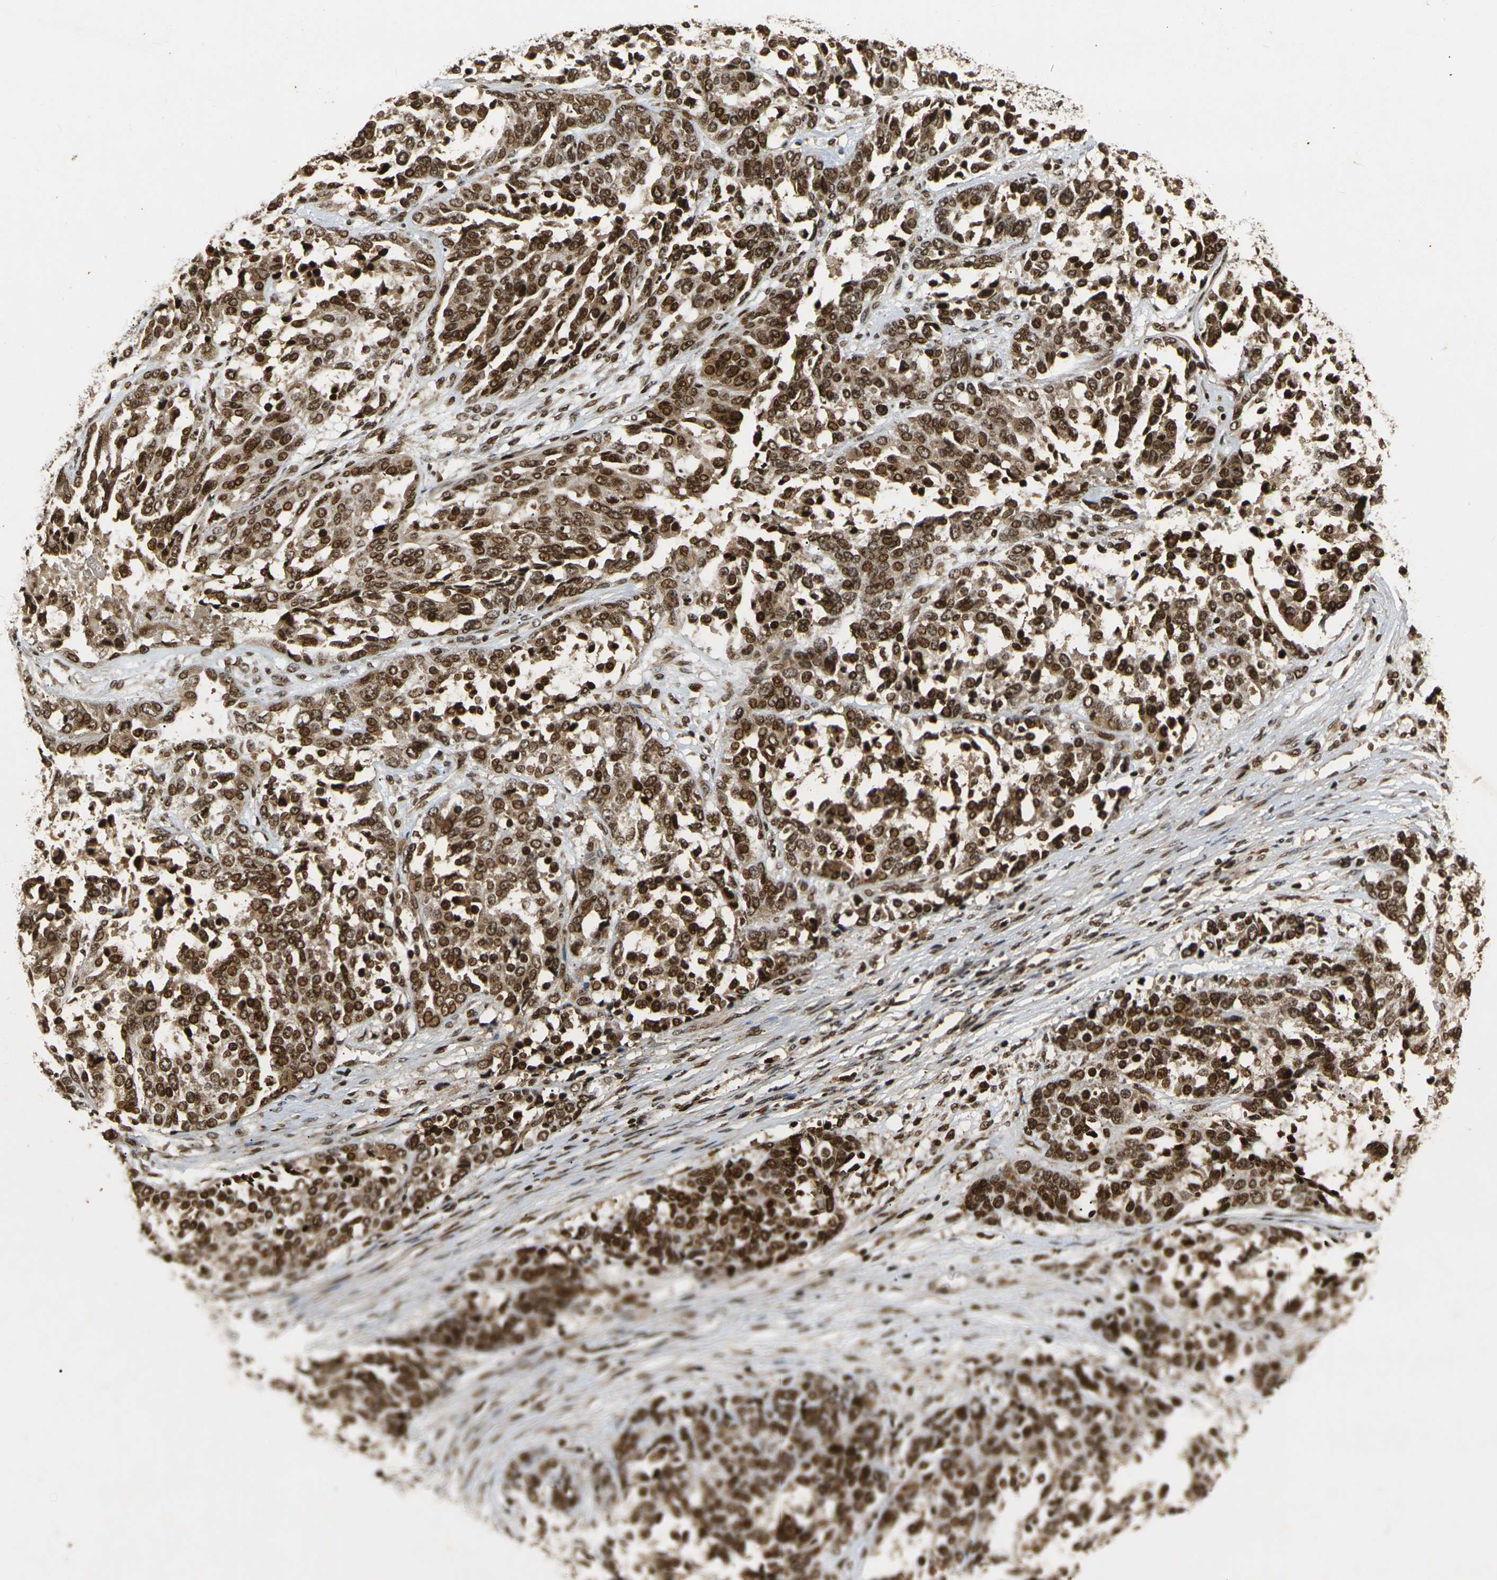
{"staining": {"intensity": "strong", "quantity": ">75%", "location": "cytoplasmic/membranous,nuclear"}, "tissue": "ovarian cancer", "cell_type": "Tumor cells", "image_type": "cancer", "snomed": [{"axis": "morphology", "description": "Cystadenocarcinoma, serous, NOS"}, {"axis": "topography", "description": "Ovary"}], "caption": "This histopathology image displays immunohistochemistry staining of human ovarian serous cystadenocarcinoma, with high strong cytoplasmic/membranous and nuclear expression in approximately >75% of tumor cells.", "gene": "ACTL6A", "patient": {"sex": "female", "age": 44}}